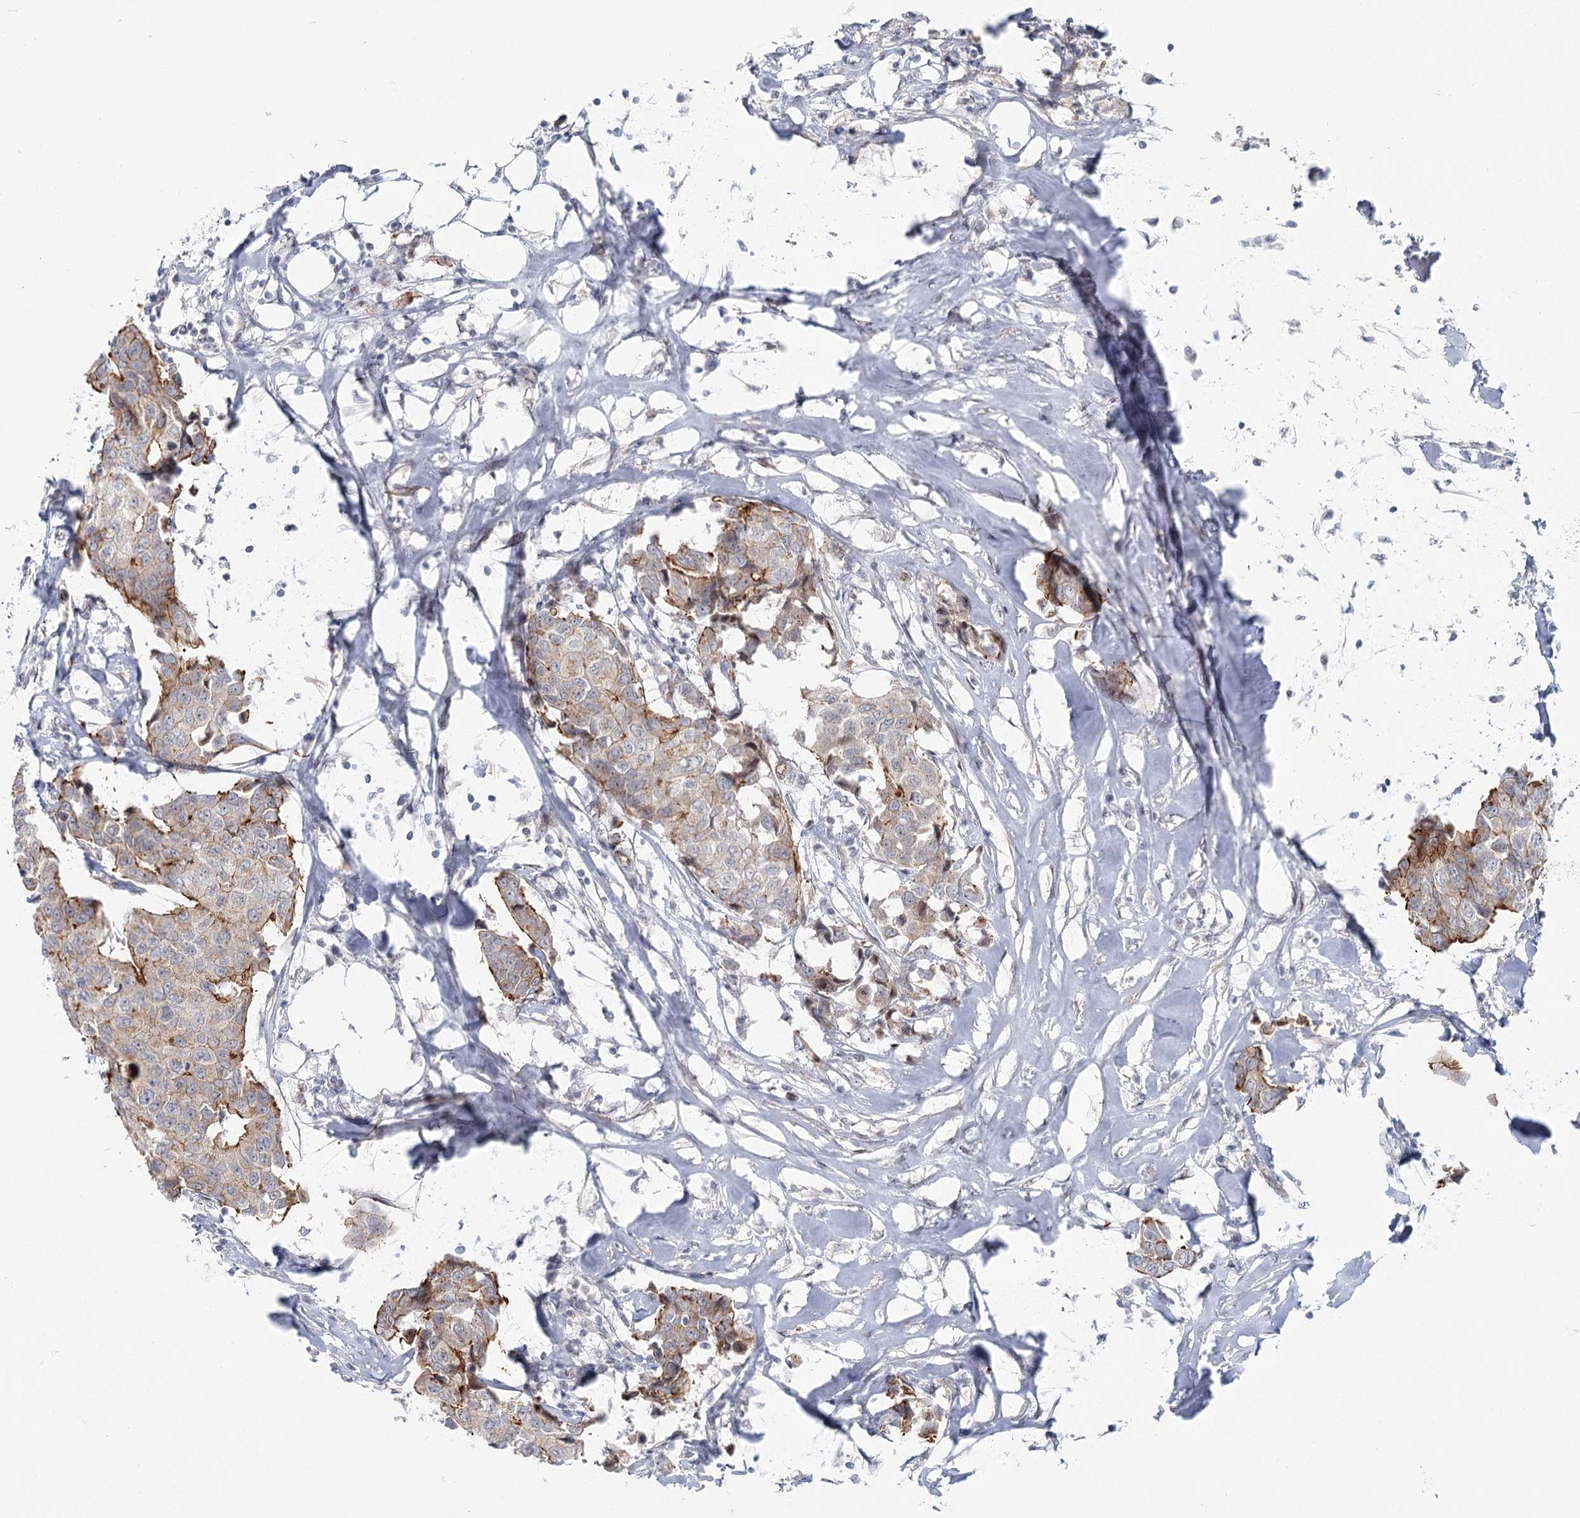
{"staining": {"intensity": "moderate", "quantity": "<25%", "location": "cytoplasmic/membranous"}, "tissue": "breast cancer", "cell_type": "Tumor cells", "image_type": "cancer", "snomed": [{"axis": "morphology", "description": "Duct carcinoma"}, {"axis": "topography", "description": "Breast"}], "caption": "Tumor cells reveal low levels of moderate cytoplasmic/membranous staining in approximately <25% of cells in breast cancer (infiltrating ductal carcinoma).", "gene": "ABHD8", "patient": {"sex": "female", "age": 80}}